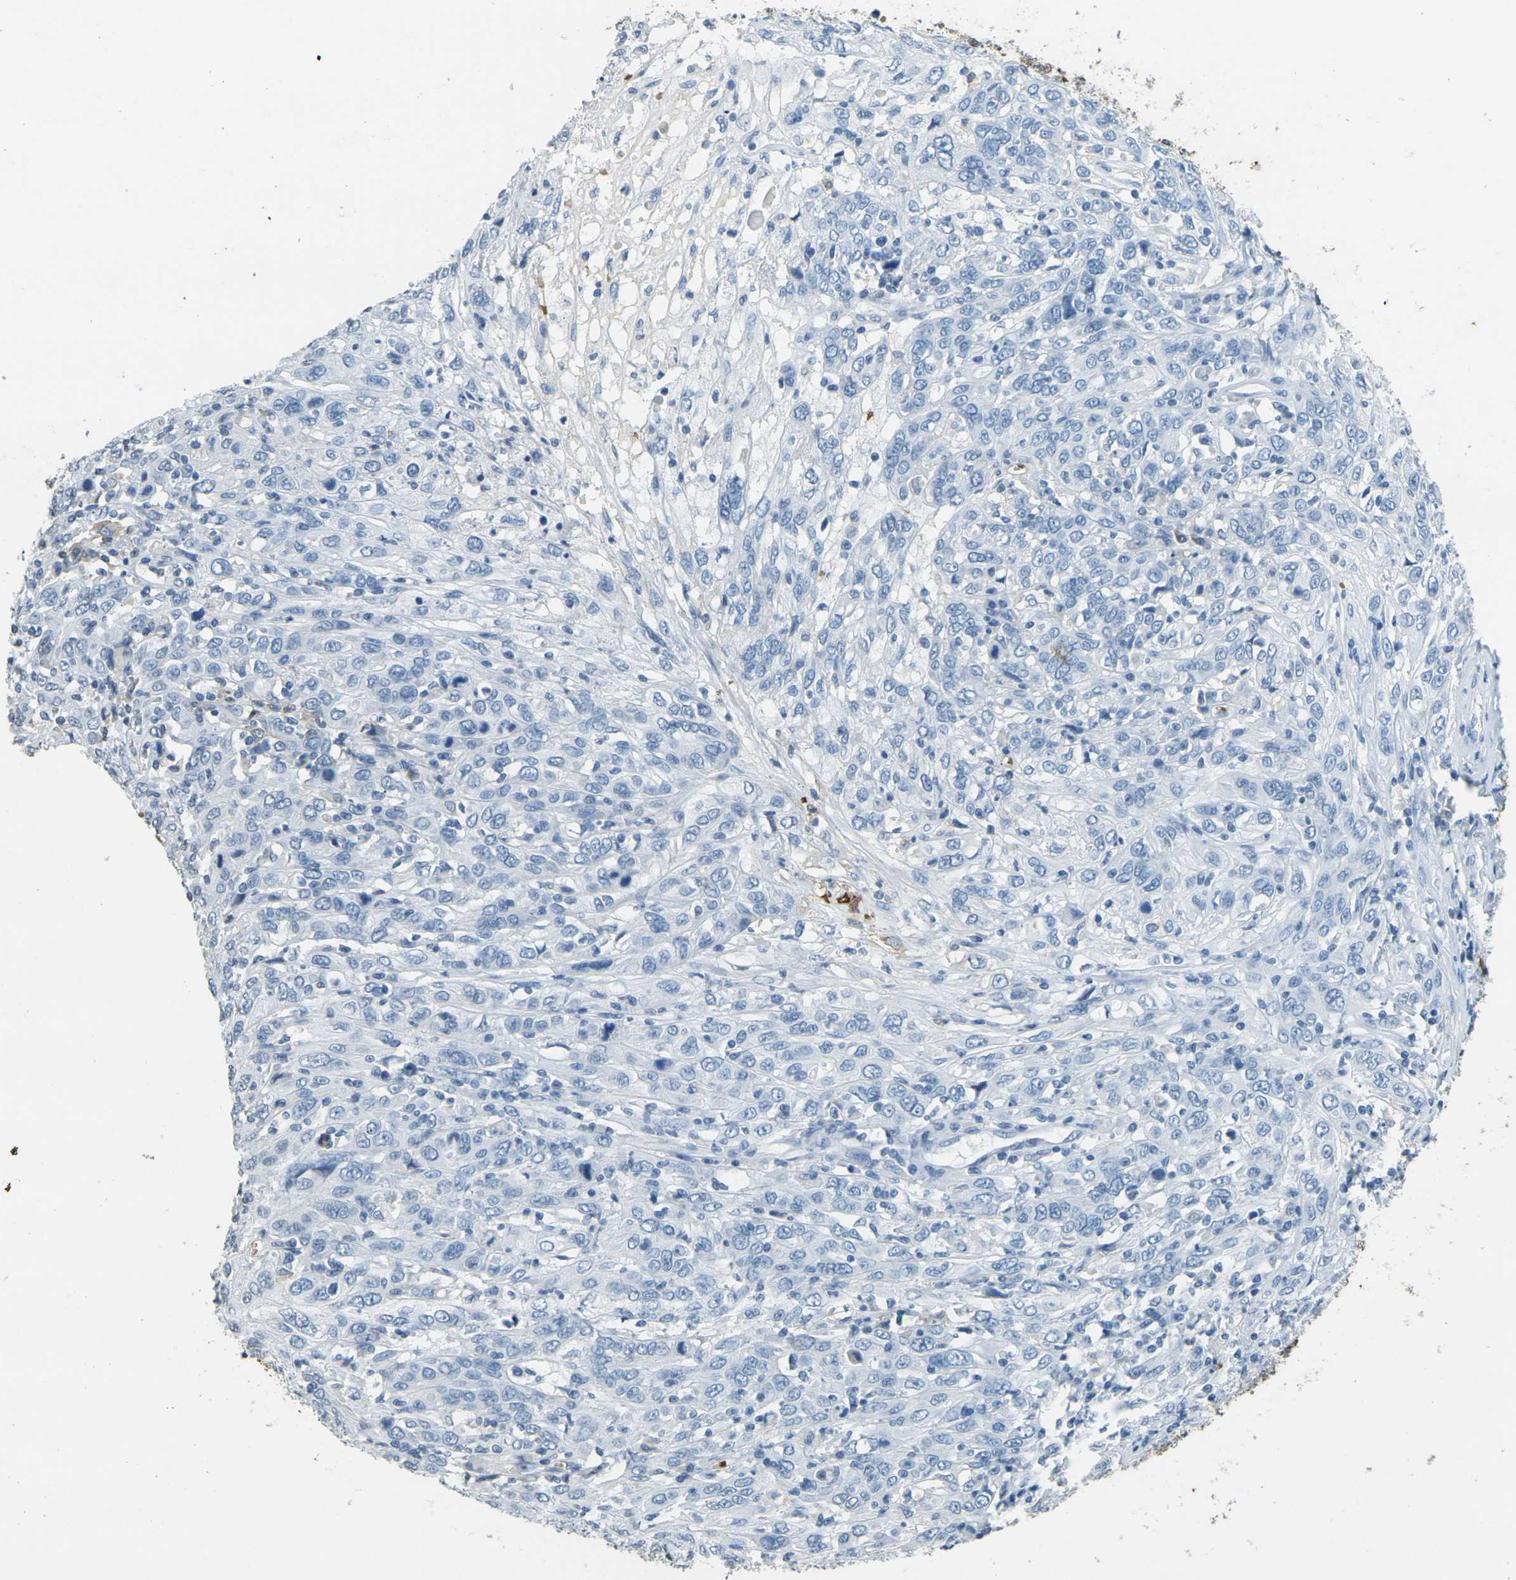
{"staining": {"intensity": "negative", "quantity": "none", "location": "none"}, "tissue": "cervical cancer", "cell_type": "Tumor cells", "image_type": "cancer", "snomed": [{"axis": "morphology", "description": "Squamous cell carcinoma, NOS"}, {"axis": "topography", "description": "Cervix"}], "caption": "A histopathology image of human cervical squamous cell carcinoma is negative for staining in tumor cells. The staining is performed using DAB brown chromogen with nuclei counter-stained in using hematoxylin.", "gene": "HBB", "patient": {"sex": "female", "age": 46}}